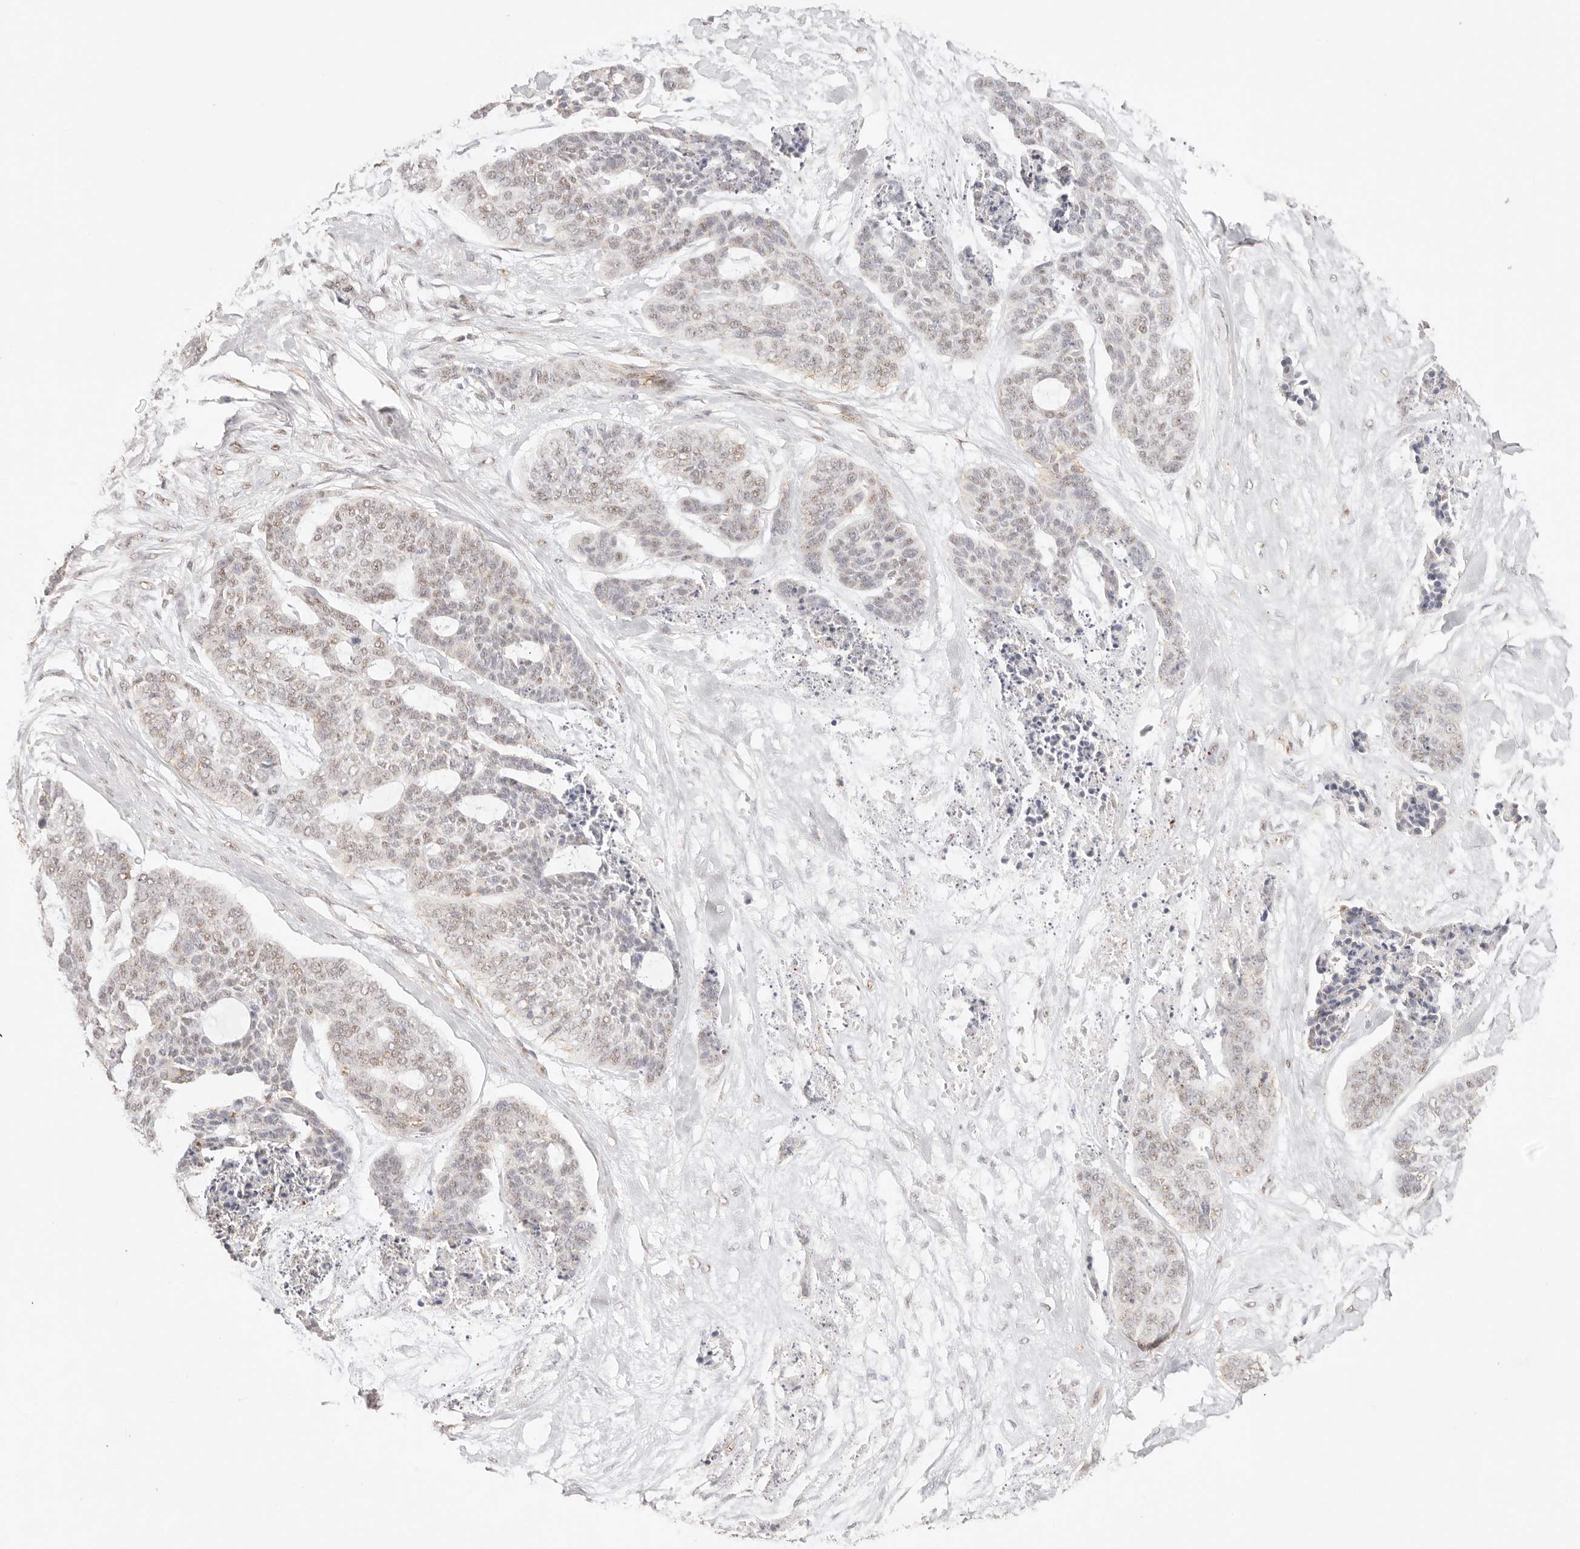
{"staining": {"intensity": "weak", "quantity": "25%-75%", "location": "nuclear"}, "tissue": "skin cancer", "cell_type": "Tumor cells", "image_type": "cancer", "snomed": [{"axis": "morphology", "description": "Basal cell carcinoma"}, {"axis": "topography", "description": "Skin"}], "caption": "High-magnification brightfield microscopy of basal cell carcinoma (skin) stained with DAB (3,3'-diaminobenzidine) (brown) and counterstained with hematoxylin (blue). tumor cells exhibit weak nuclear staining is identified in about25%-75% of cells.", "gene": "IL1R2", "patient": {"sex": "female", "age": 64}}